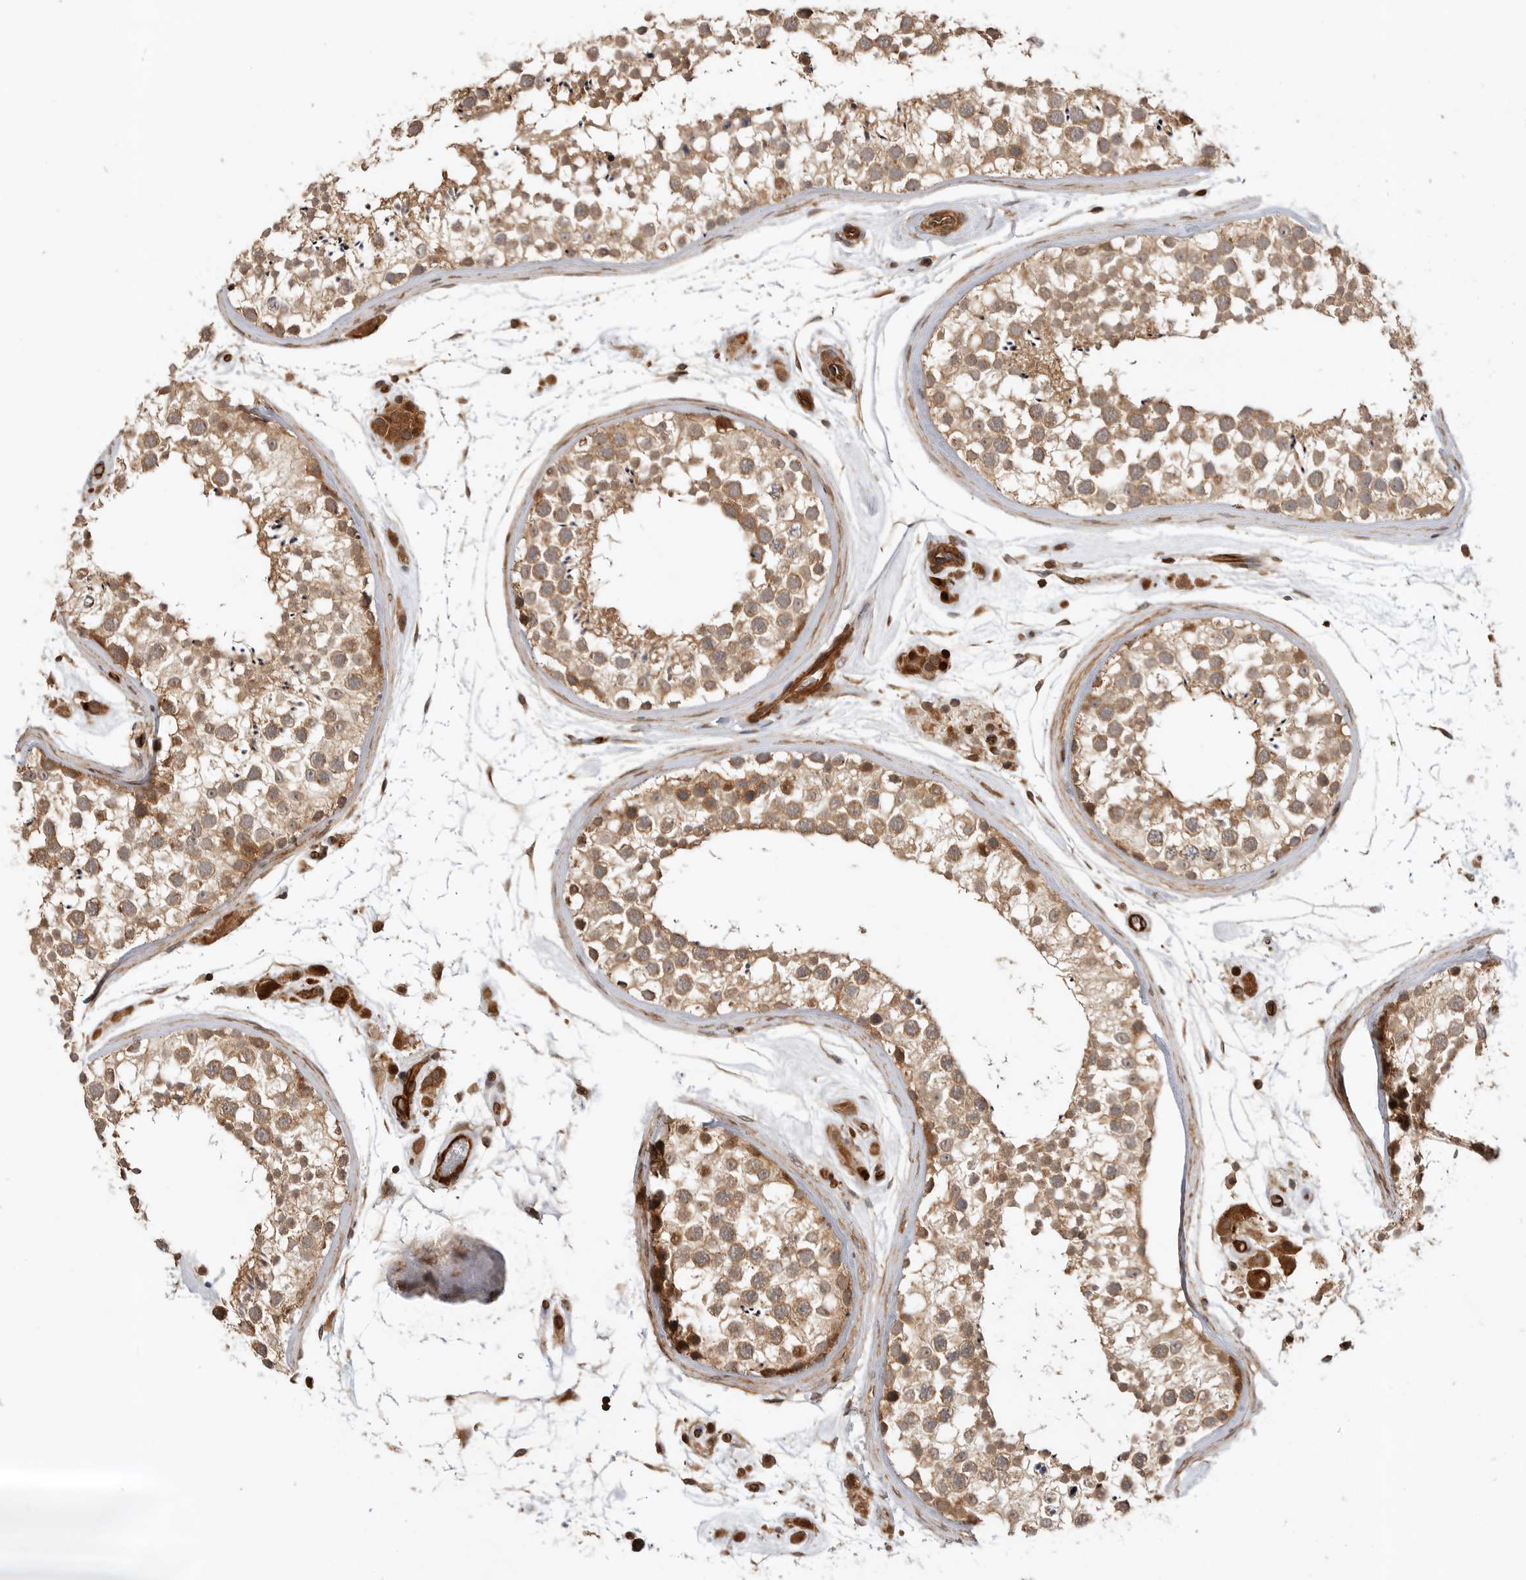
{"staining": {"intensity": "moderate", "quantity": ">75%", "location": "cytoplasmic/membranous"}, "tissue": "testis", "cell_type": "Cells in seminiferous ducts", "image_type": "normal", "snomed": [{"axis": "morphology", "description": "Normal tissue, NOS"}, {"axis": "topography", "description": "Testis"}], "caption": "There is medium levels of moderate cytoplasmic/membranous staining in cells in seminiferous ducts of normal testis, as demonstrated by immunohistochemical staining (brown color).", "gene": "GPATCH2", "patient": {"sex": "male", "age": 46}}